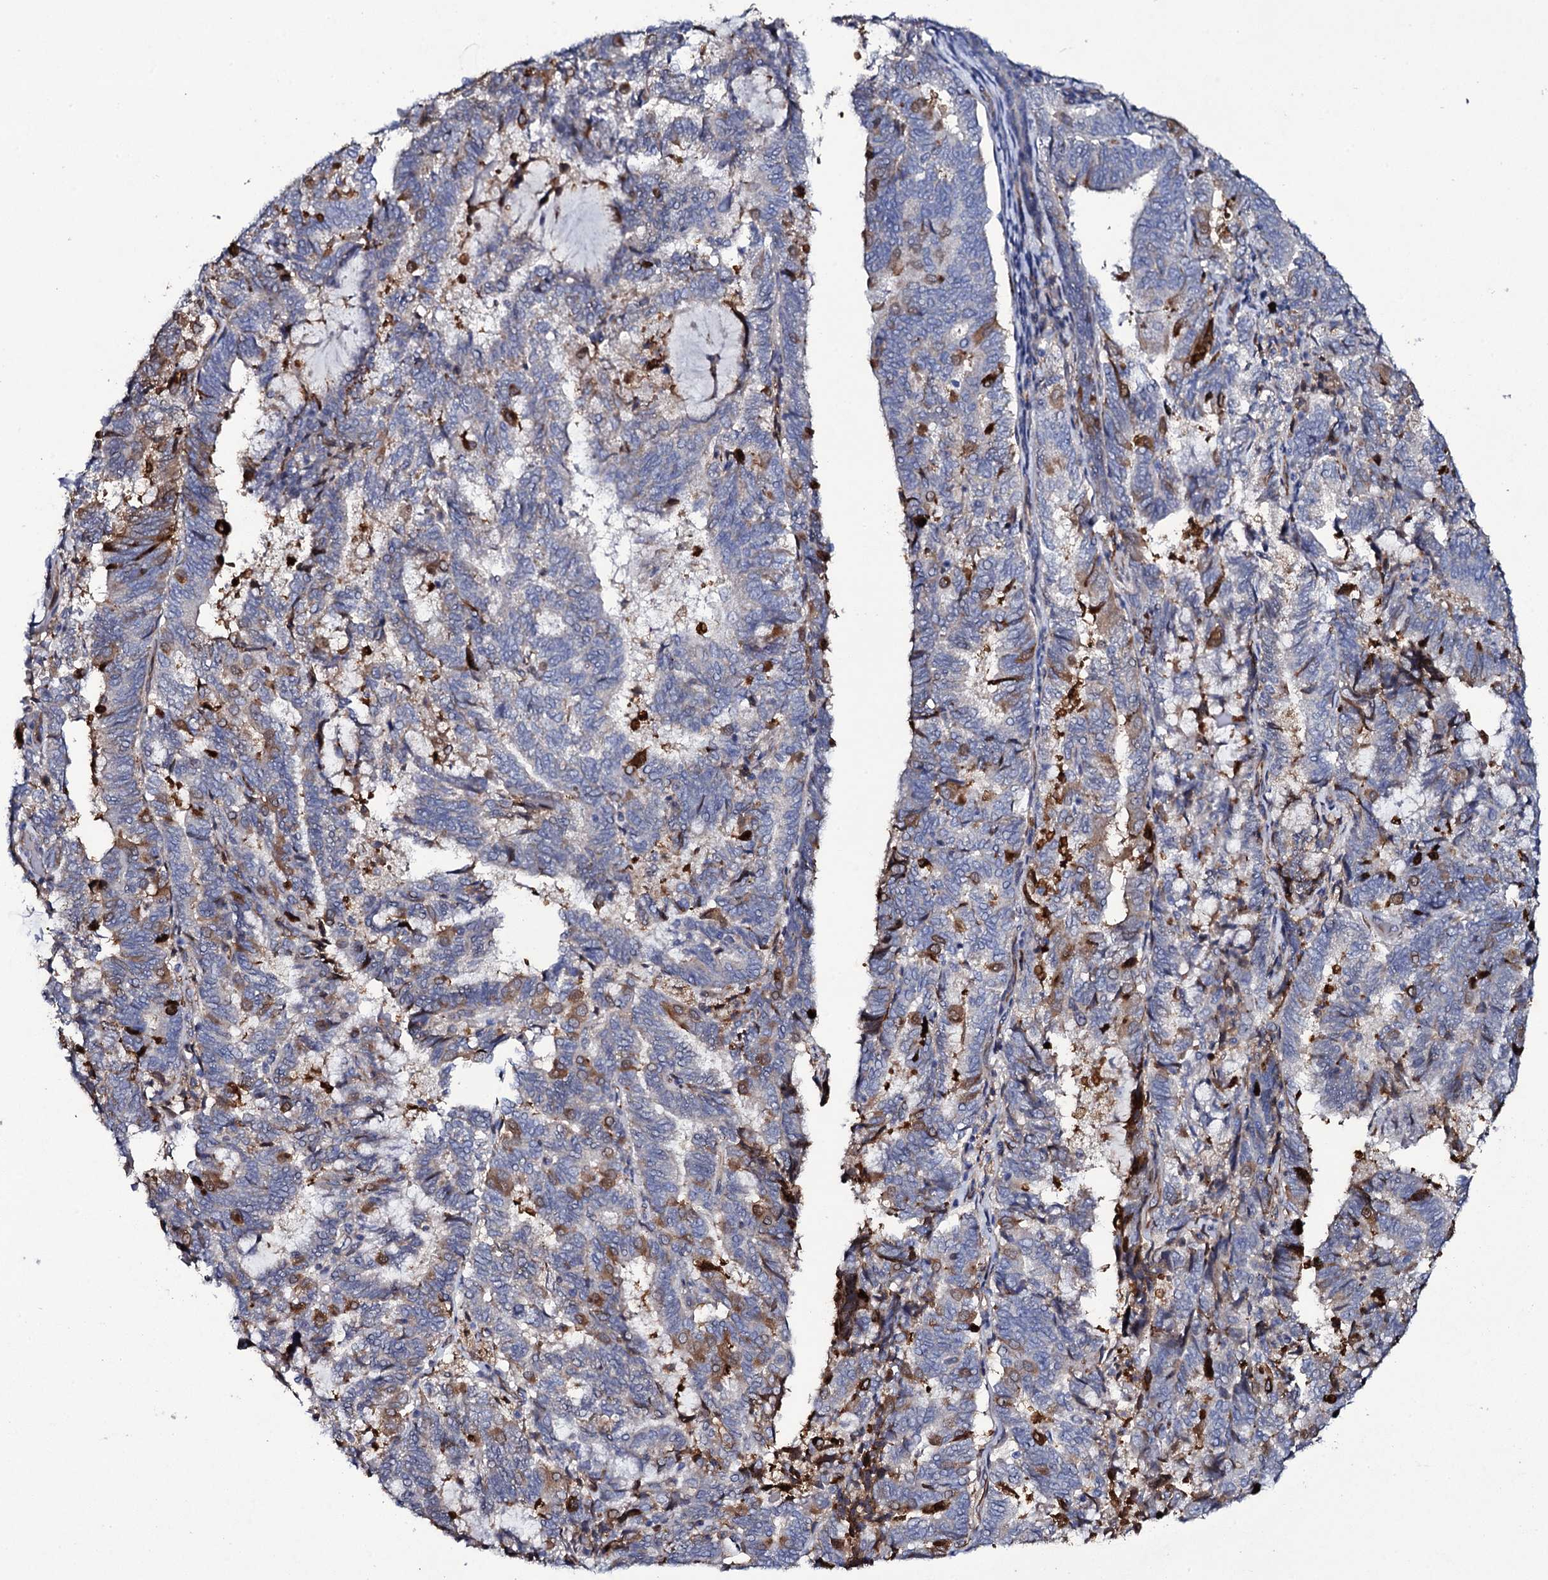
{"staining": {"intensity": "strong", "quantity": "<25%", "location": "cytoplasmic/membranous"}, "tissue": "endometrial cancer", "cell_type": "Tumor cells", "image_type": "cancer", "snomed": [{"axis": "morphology", "description": "Adenocarcinoma, NOS"}, {"axis": "topography", "description": "Endometrium"}], "caption": "Endometrial adenocarcinoma stained with a protein marker exhibits strong staining in tumor cells.", "gene": "TTC23", "patient": {"sex": "female", "age": 80}}